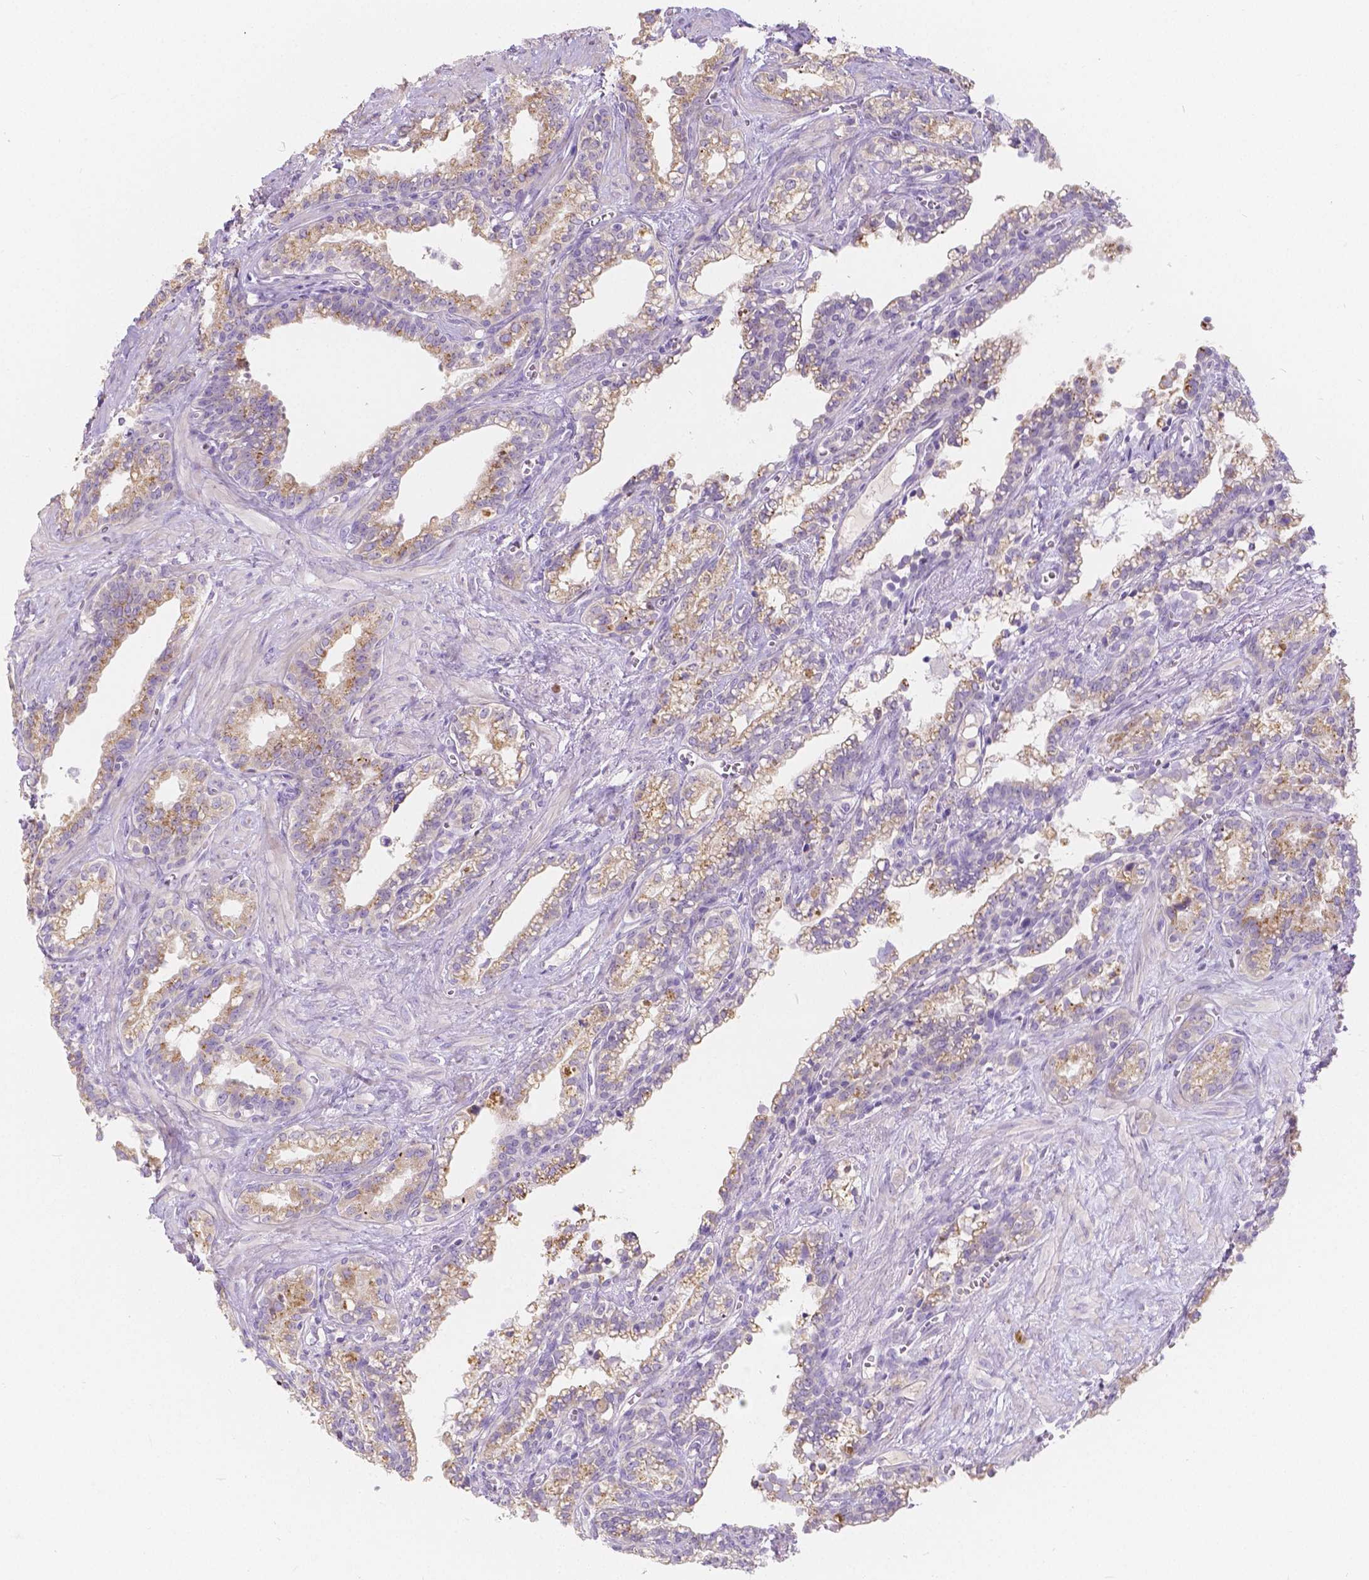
{"staining": {"intensity": "weak", "quantity": "25%-75%", "location": "cytoplasmic/membranous"}, "tissue": "seminal vesicle", "cell_type": "Glandular cells", "image_type": "normal", "snomed": [{"axis": "morphology", "description": "Normal tissue, NOS"}, {"axis": "morphology", "description": "Urothelial carcinoma, NOS"}, {"axis": "topography", "description": "Urinary bladder"}, {"axis": "topography", "description": "Seminal veicle"}], "caption": "IHC staining of normal seminal vesicle, which exhibits low levels of weak cytoplasmic/membranous positivity in about 25%-75% of glandular cells indicating weak cytoplasmic/membranous protein positivity. The staining was performed using DAB (brown) for protein detection and nuclei were counterstained in hematoxylin (blue).", "gene": "RNF186", "patient": {"sex": "male", "age": 76}}